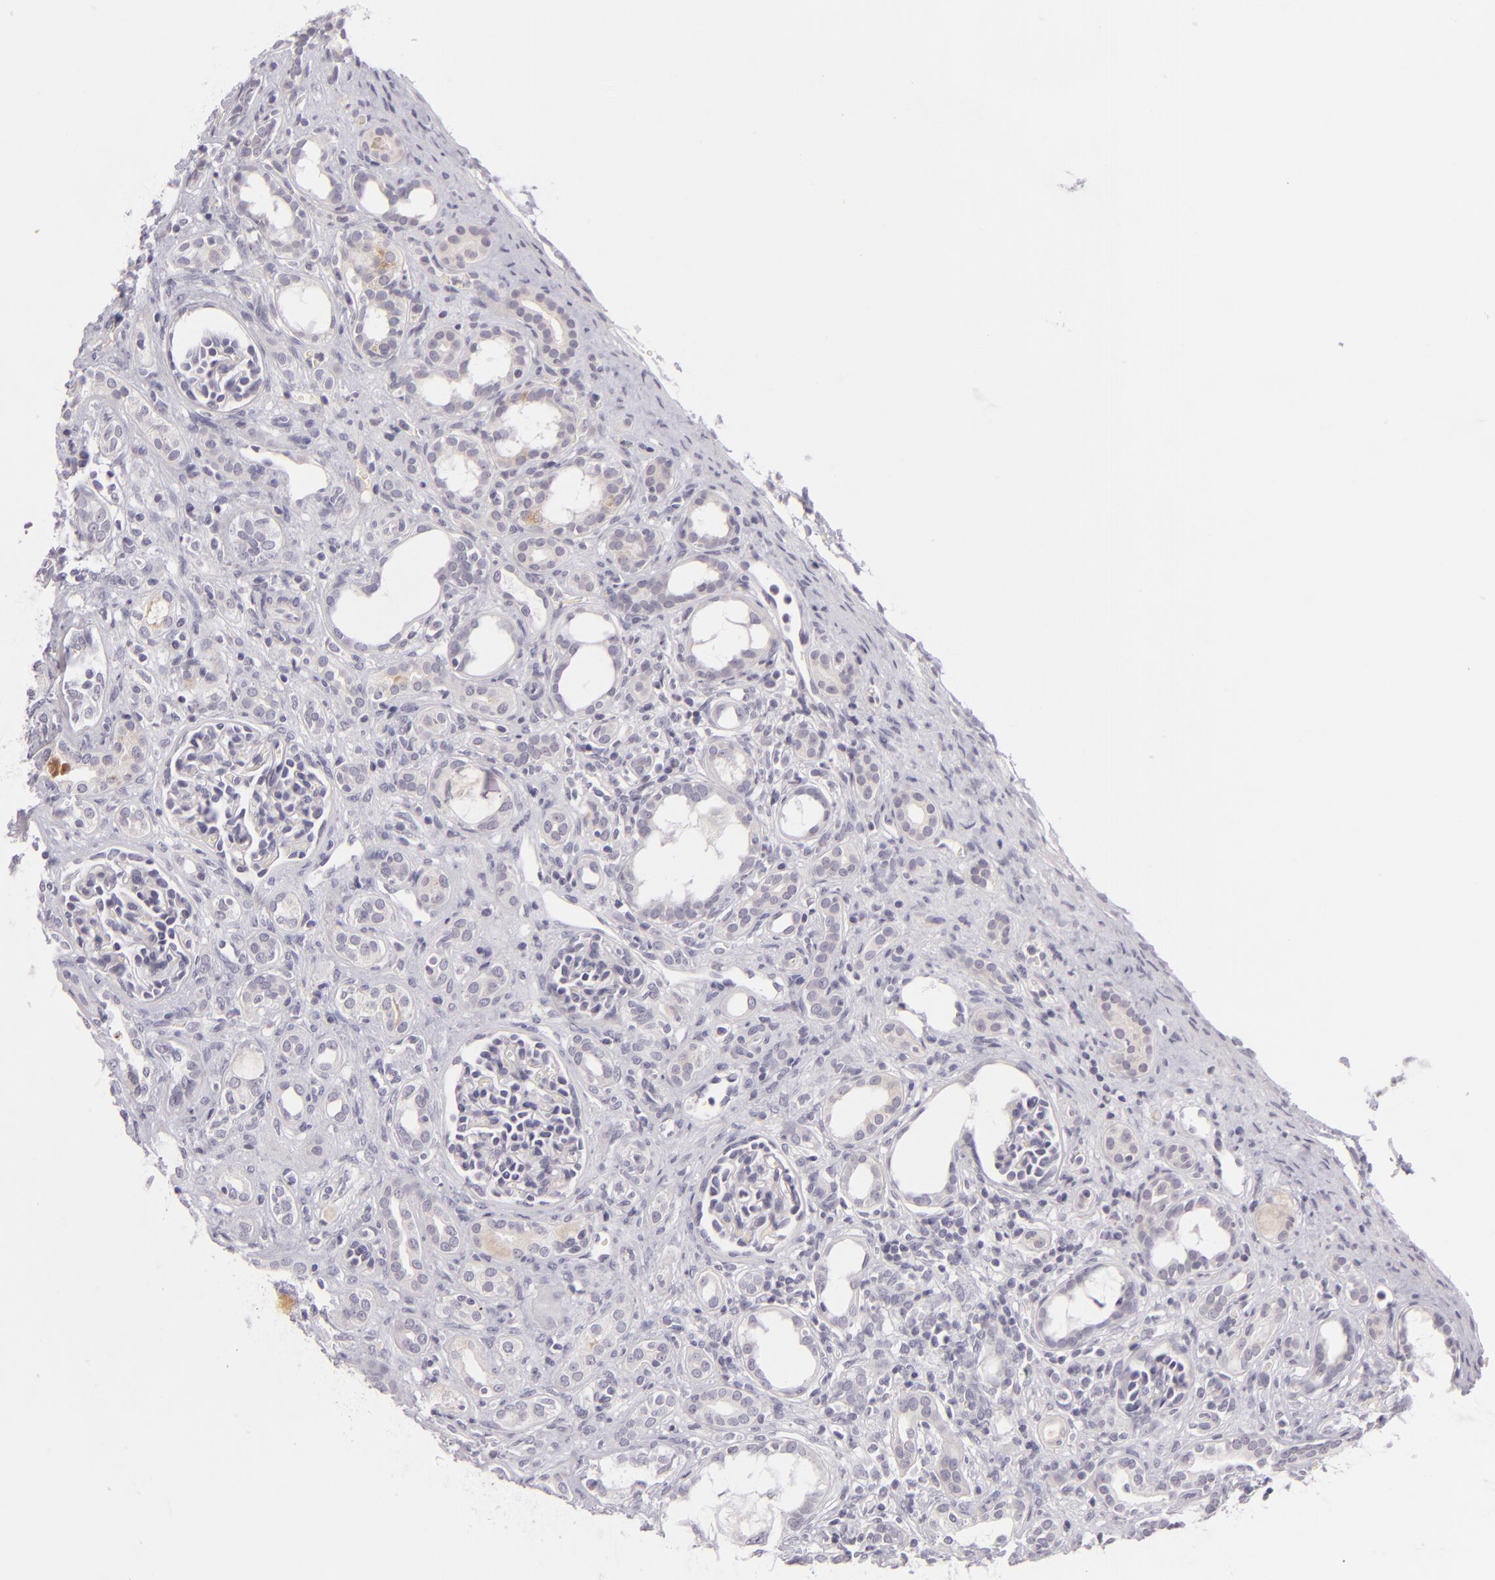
{"staining": {"intensity": "negative", "quantity": "none", "location": "none"}, "tissue": "kidney", "cell_type": "Cells in glomeruli", "image_type": "normal", "snomed": [{"axis": "morphology", "description": "Normal tissue, NOS"}, {"axis": "topography", "description": "Kidney"}], "caption": "A photomicrograph of kidney stained for a protein reveals no brown staining in cells in glomeruli. Brightfield microscopy of immunohistochemistry stained with DAB (brown) and hematoxylin (blue), captured at high magnification.", "gene": "DAG1", "patient": {"sex": "male", "age": 7}}